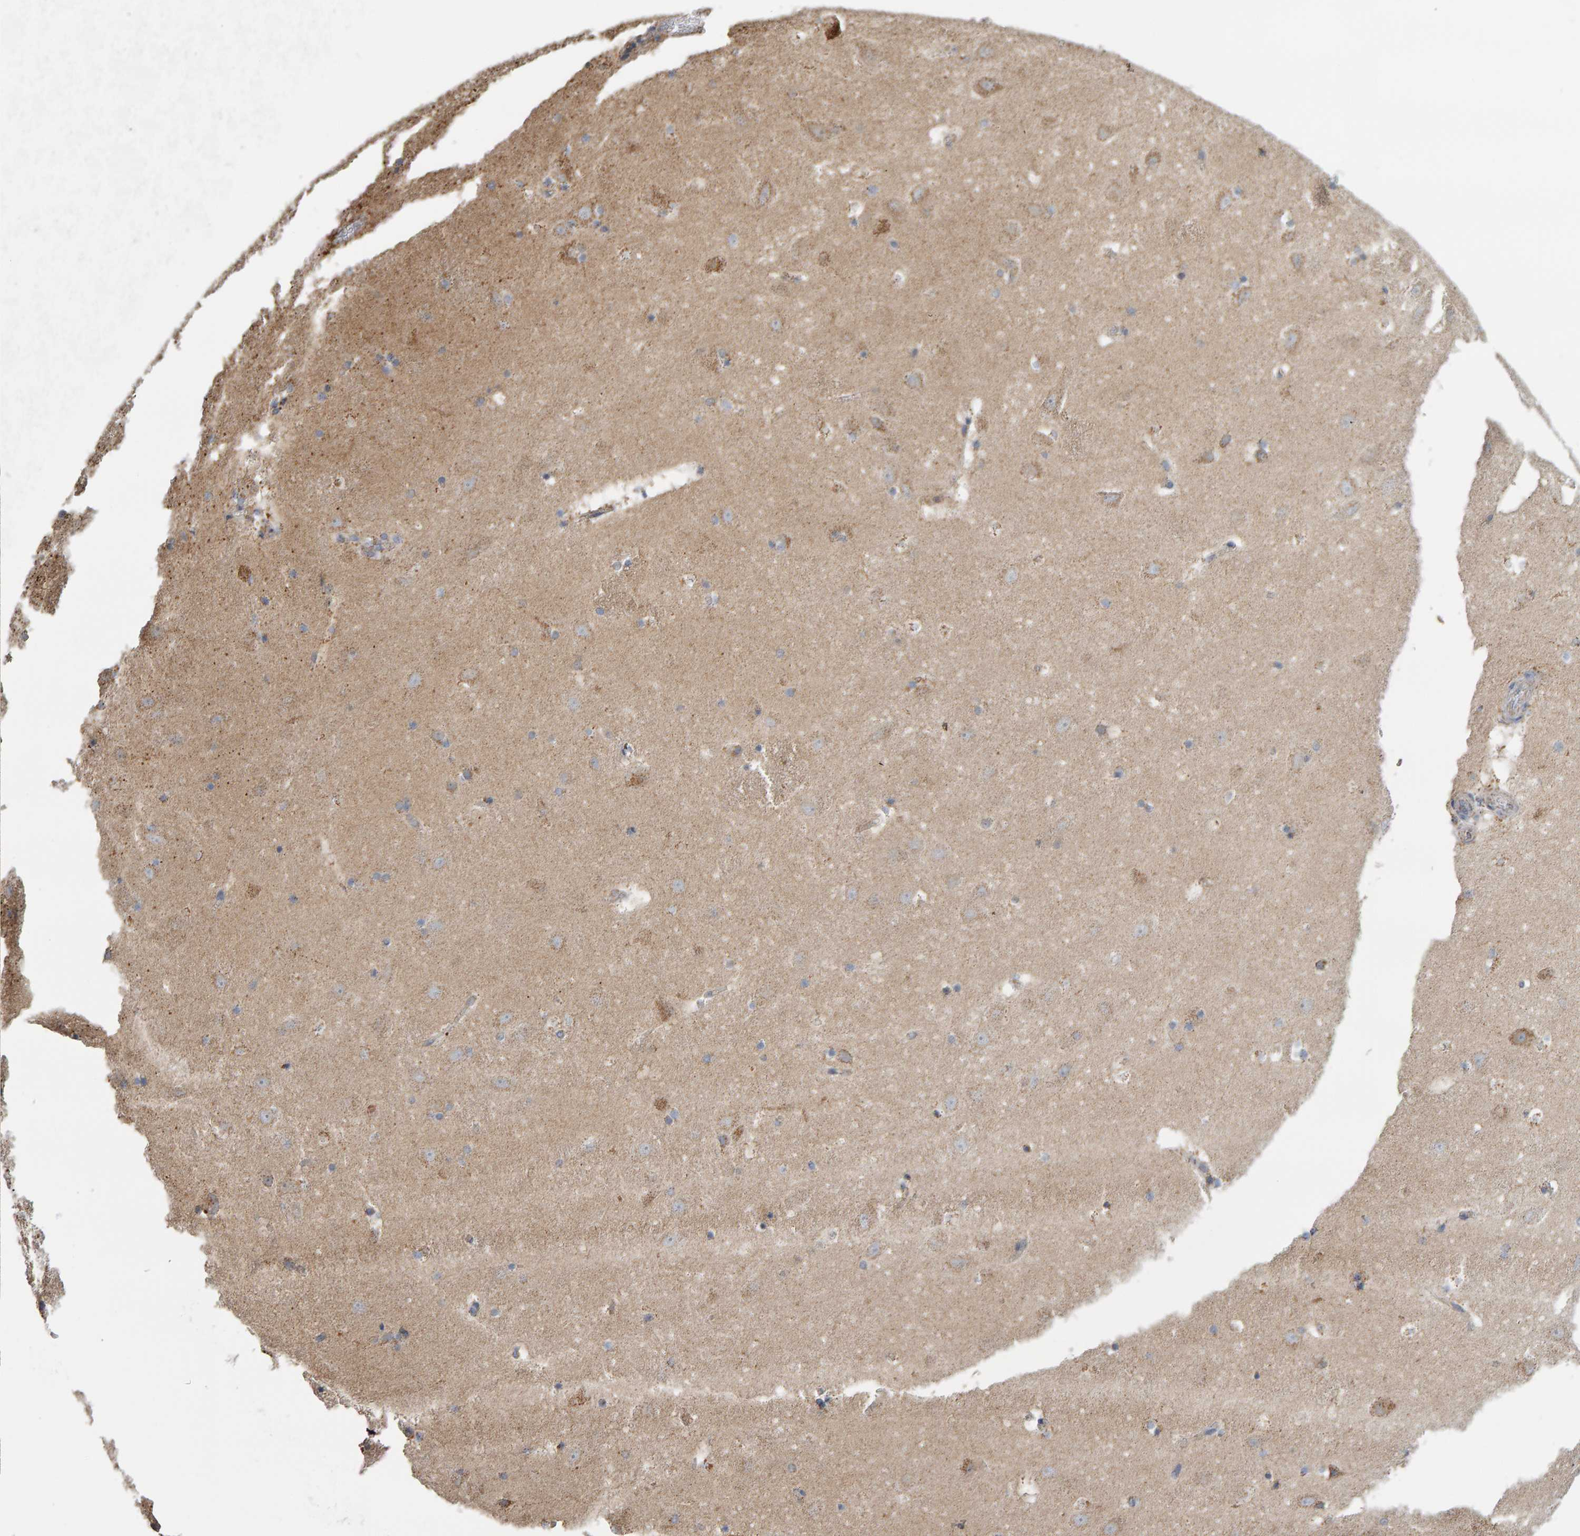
{"staining": {"intensity": "weak", "quantity": "25%-75%", "location": "cytoplasmic/membranous"}, "tissue": "hippocampus", "cell_type": "Glial cells", "image_type": "normal", "snomed": [{"axis": "morphology", "description": "Normal tissue, NOS"}, {"axis": "topography", "description": "Hippocampus"}], "caption": "Weak cytoplasmic/membranous staining is seen in approximately 25%-75% of glial cells in benign hippocampus.", "gene": "TOM1L1", "patient": {"sex": "male", "age": 45}}